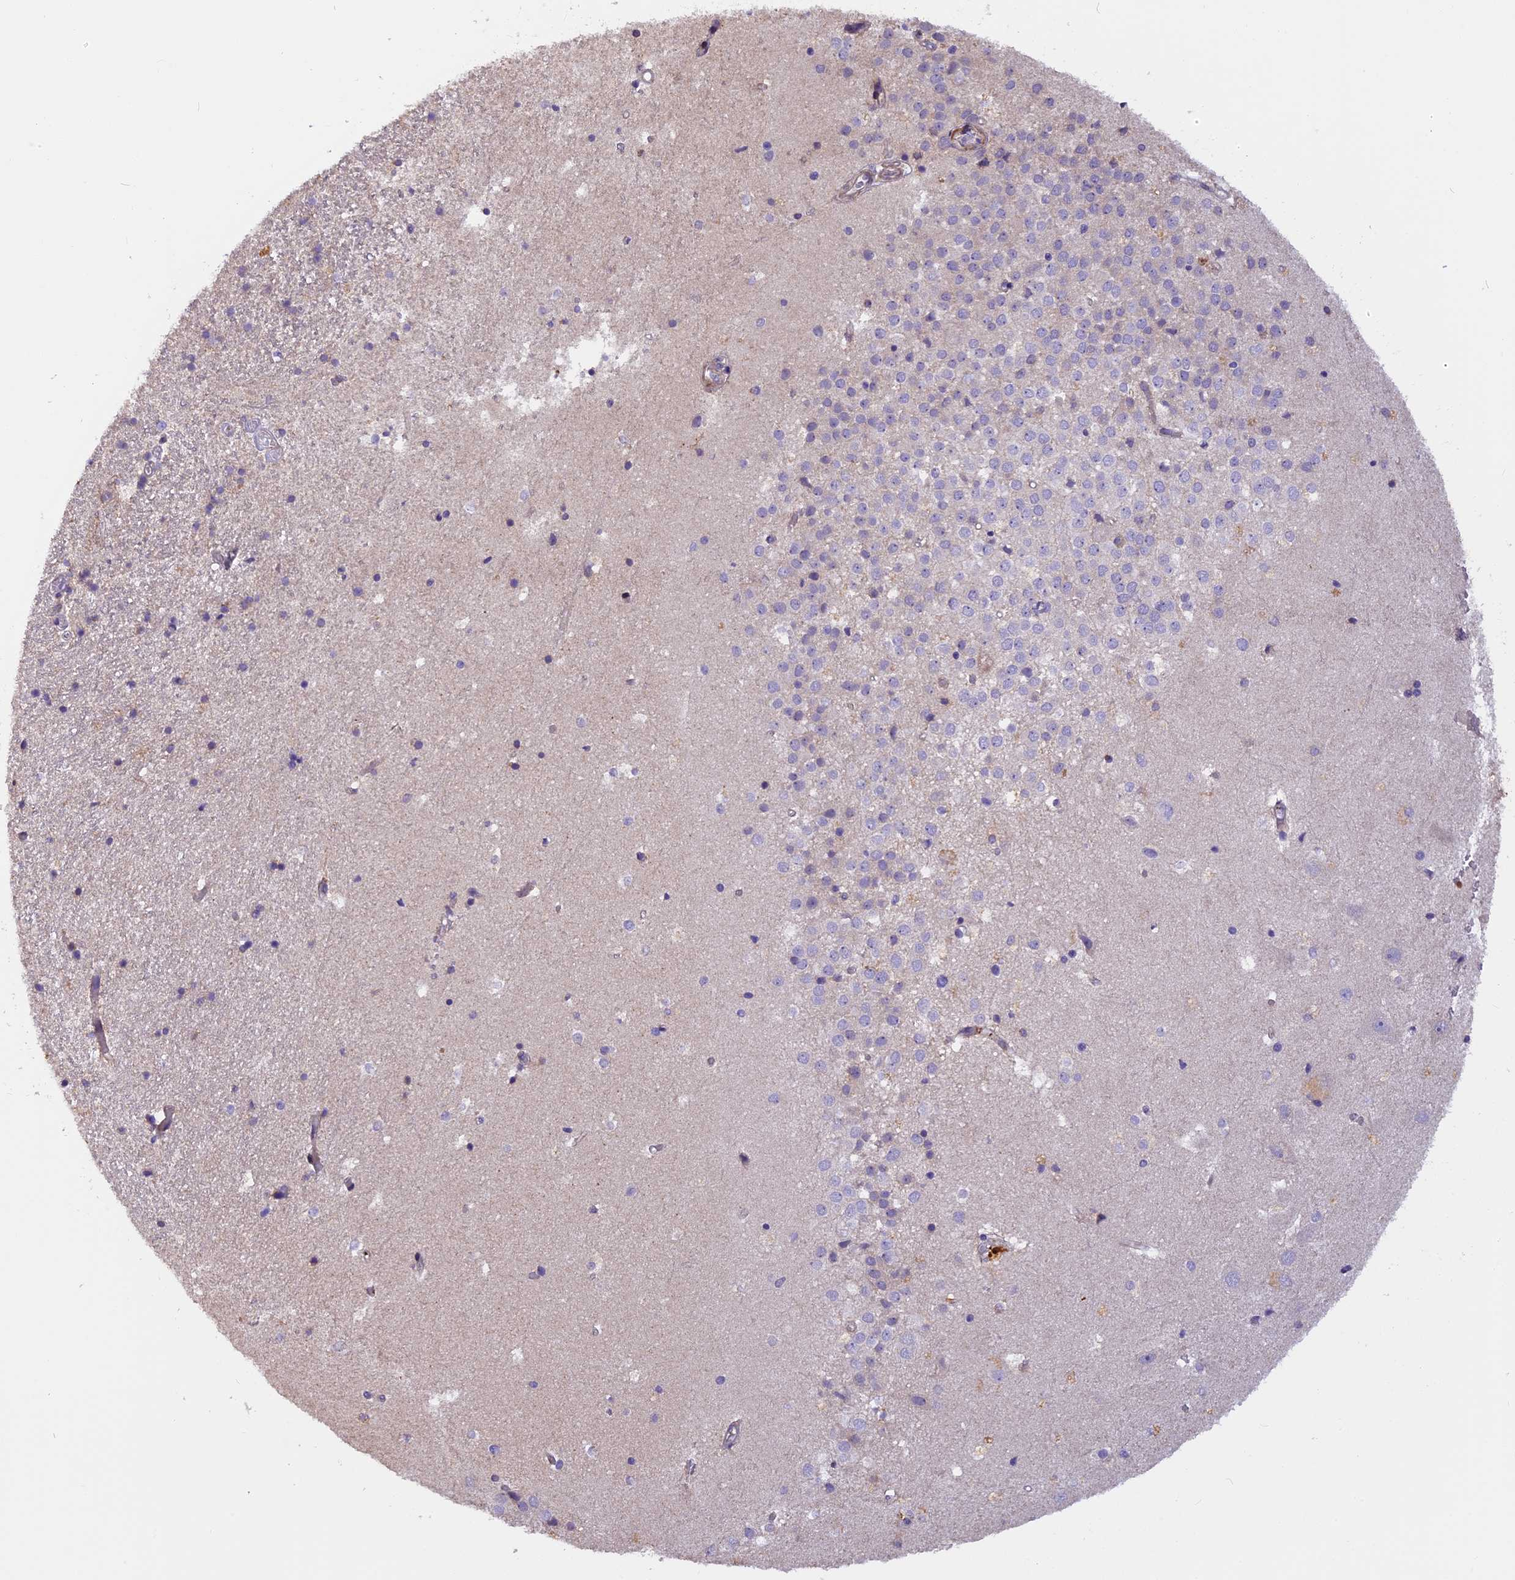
{"staining": {"intensity": "negative", "quantity": "none", "location": "none"}, "tissue": "hippocampus", "cell_type": "Glial cells", "image_type": "normal", "snomed": [{"axis": "morphology", "description": "Normal tissue, NOS"}, {"axis": "topography", "description": "Hippocampus"}], "caption": "Glial cells are negative for protein expression in normal human hippocampus. (Brightfield microscopy of DAB (3,3'-diaminobenzidine) IHC at high magnification).", "gene": "FAM98C", "patient": {"sex": "female", "age": 52}}